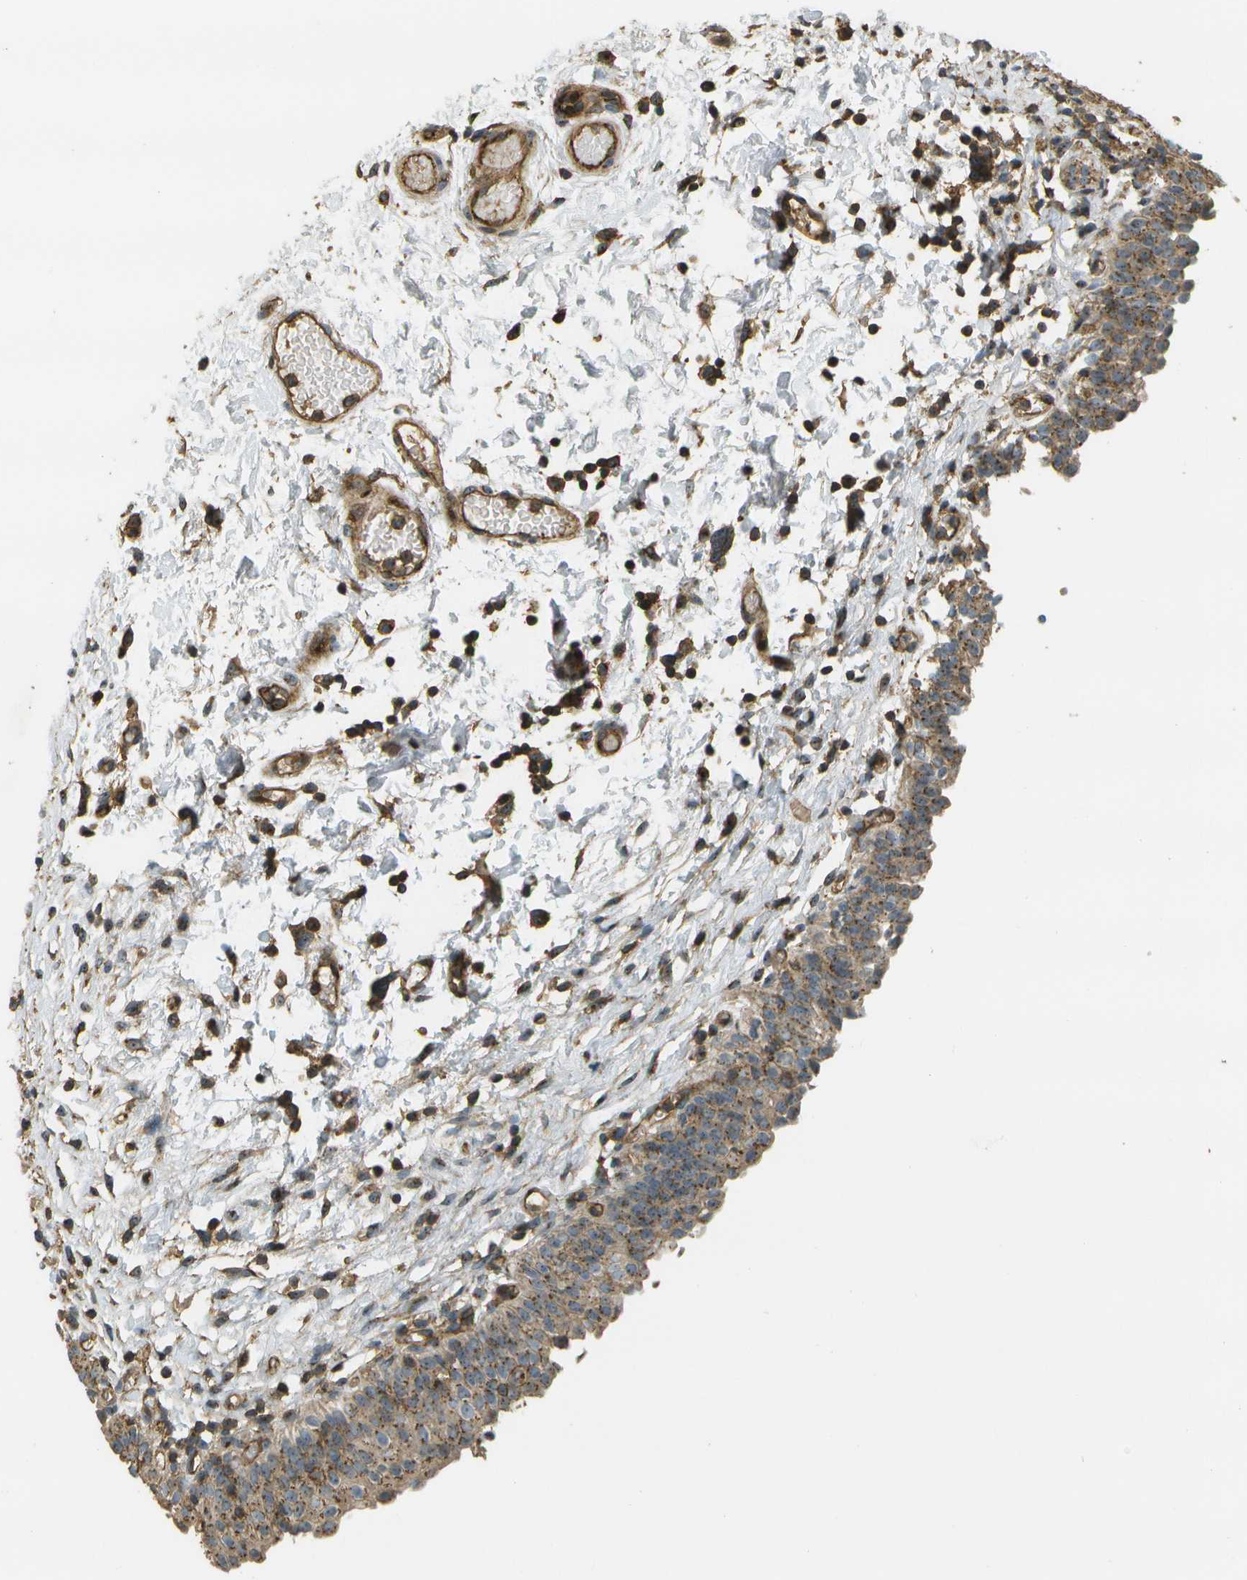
{"staining": {"intensity": "moderate", "quantity": ">75%", "location": "cytoplasmic/membranous,nuclear"}, "tissue": "urinary bladder", "cell_type": "Urothelial cells", "image_type": "normal", "snomed": [{"axis": "morphology", "description": "Normal tissue, NOS"}, {"axis": "topography", "description": "Urinary bladder"}], "caption": "This image demonstrates immunohistochemistry (IHC) staining of unremarkable urinary bladder, with medium moderate cytoplasmic/membranous,nuclear expression in approximately >75% of urothelial cells.", "gene": "LRP12", "patient": {"sex": "male", "age": 55}}